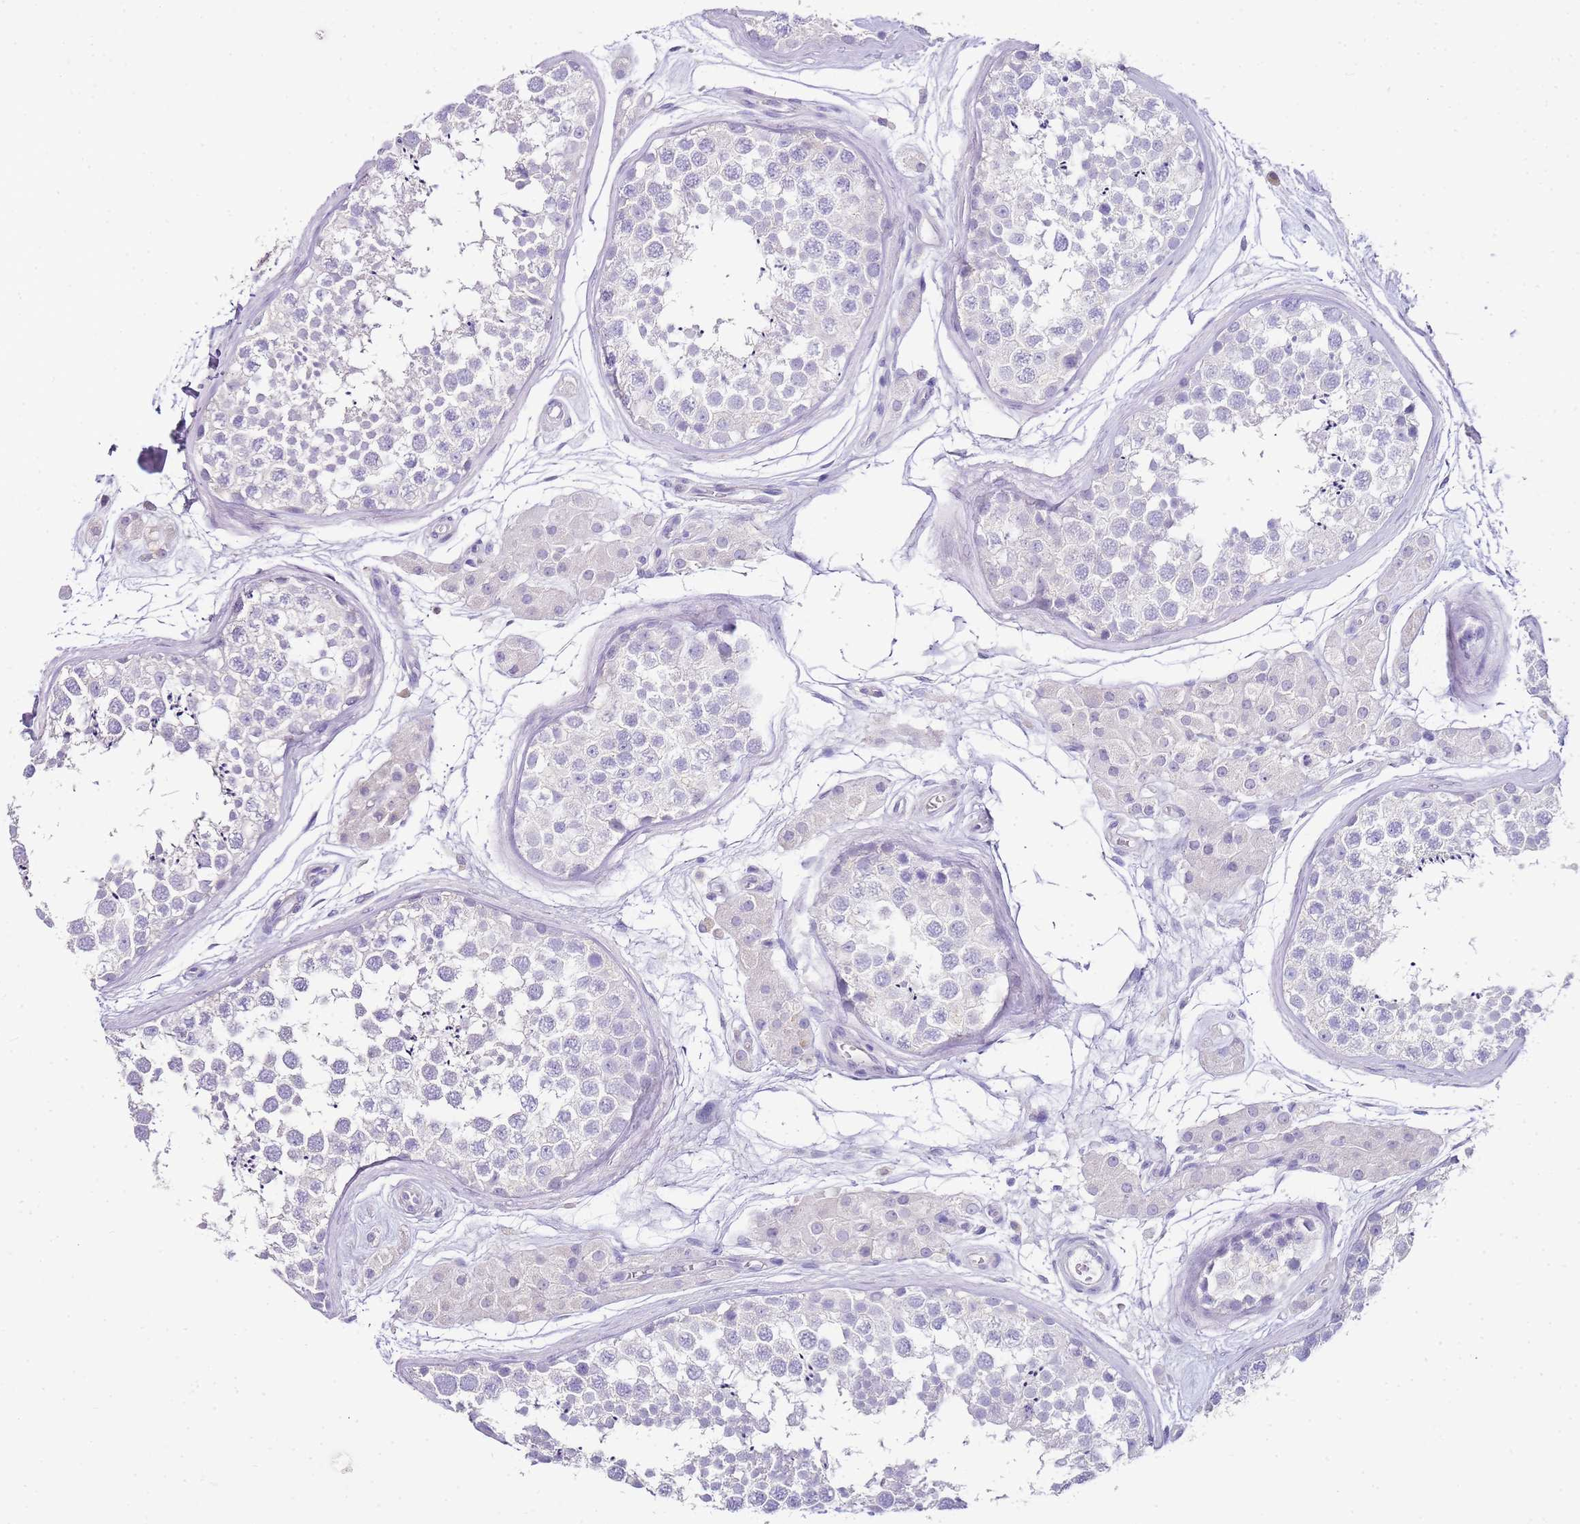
{"staining": {"intensity": "negative", "quantity": "none", "location": "none"}, "tissue": "testis", "cell_type": "Cells in seminiferous ducts", "image_type": "normal", "snomed": [{"axis": "morphology", "description": "Normal tissue, NOS"}, {"axis": "topography", "description": "Testis"}], "caption": "This micrograph is of benign testis stained with IHC to label a protein in brown with the nuclei are counter-stained blue. There is no staining in cells in seminiferous ducts.", "gene": "DPP4", "patient": {"sex": "male", "age": 56}}